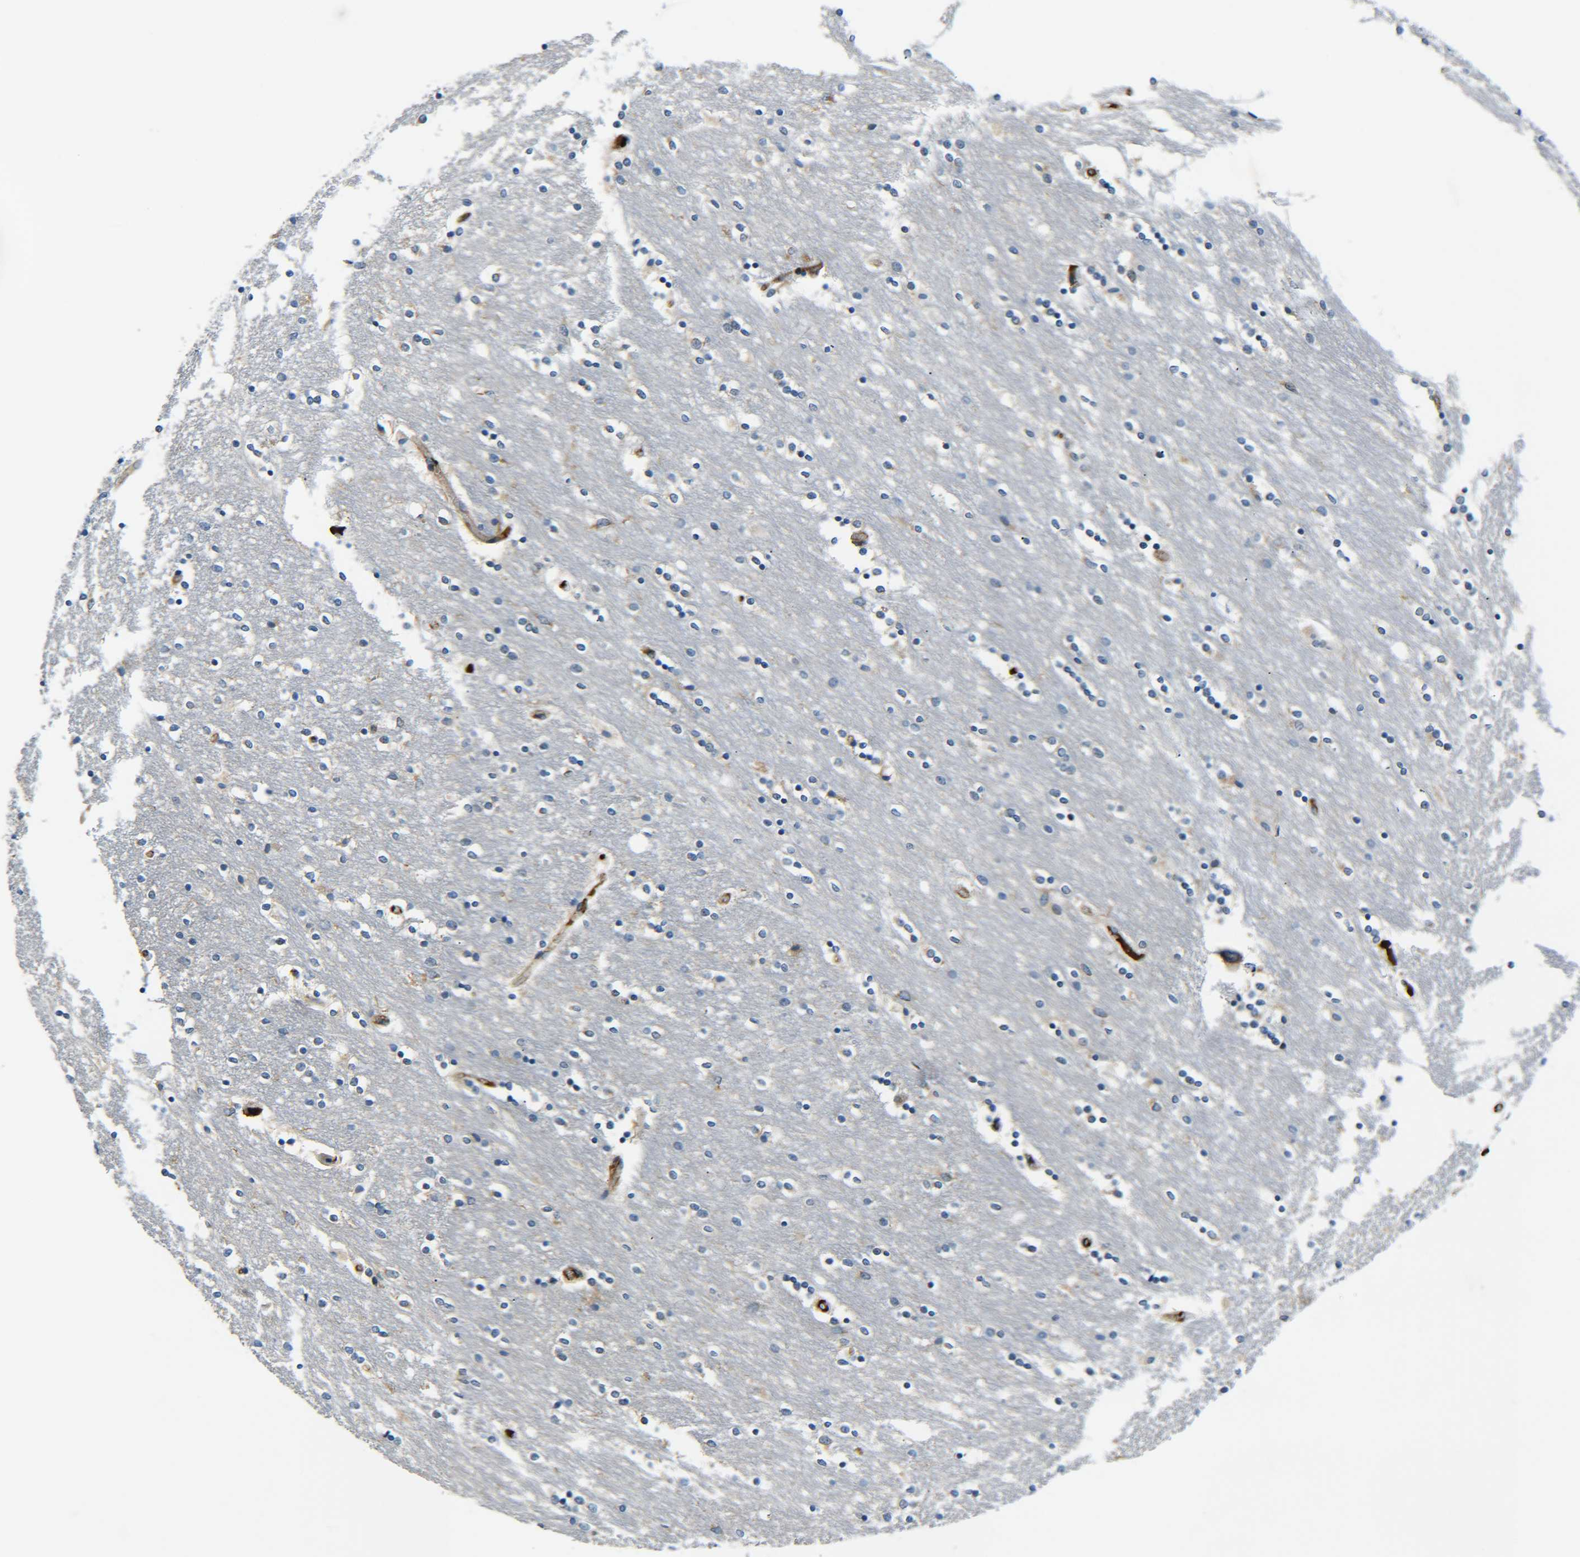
{"staining": {"intensity": "negative", "quantity": "none", "location": "none"}, "tissue": "caudate", "cell_type": "Glial cells", "image_type": "normal", "snomed": [{"axis": "morphology", "description": "Normal tissue, NOS"}, {"axis": "topography", "description": "Lateral ventricle wall"}], "caption": "IHC micrograph of unremarkable human caudate stained for a protein (brown), which displays no staining in glial cells.", "gene": "RAB1B", "patient": {"sex": "female", "age": 54}}